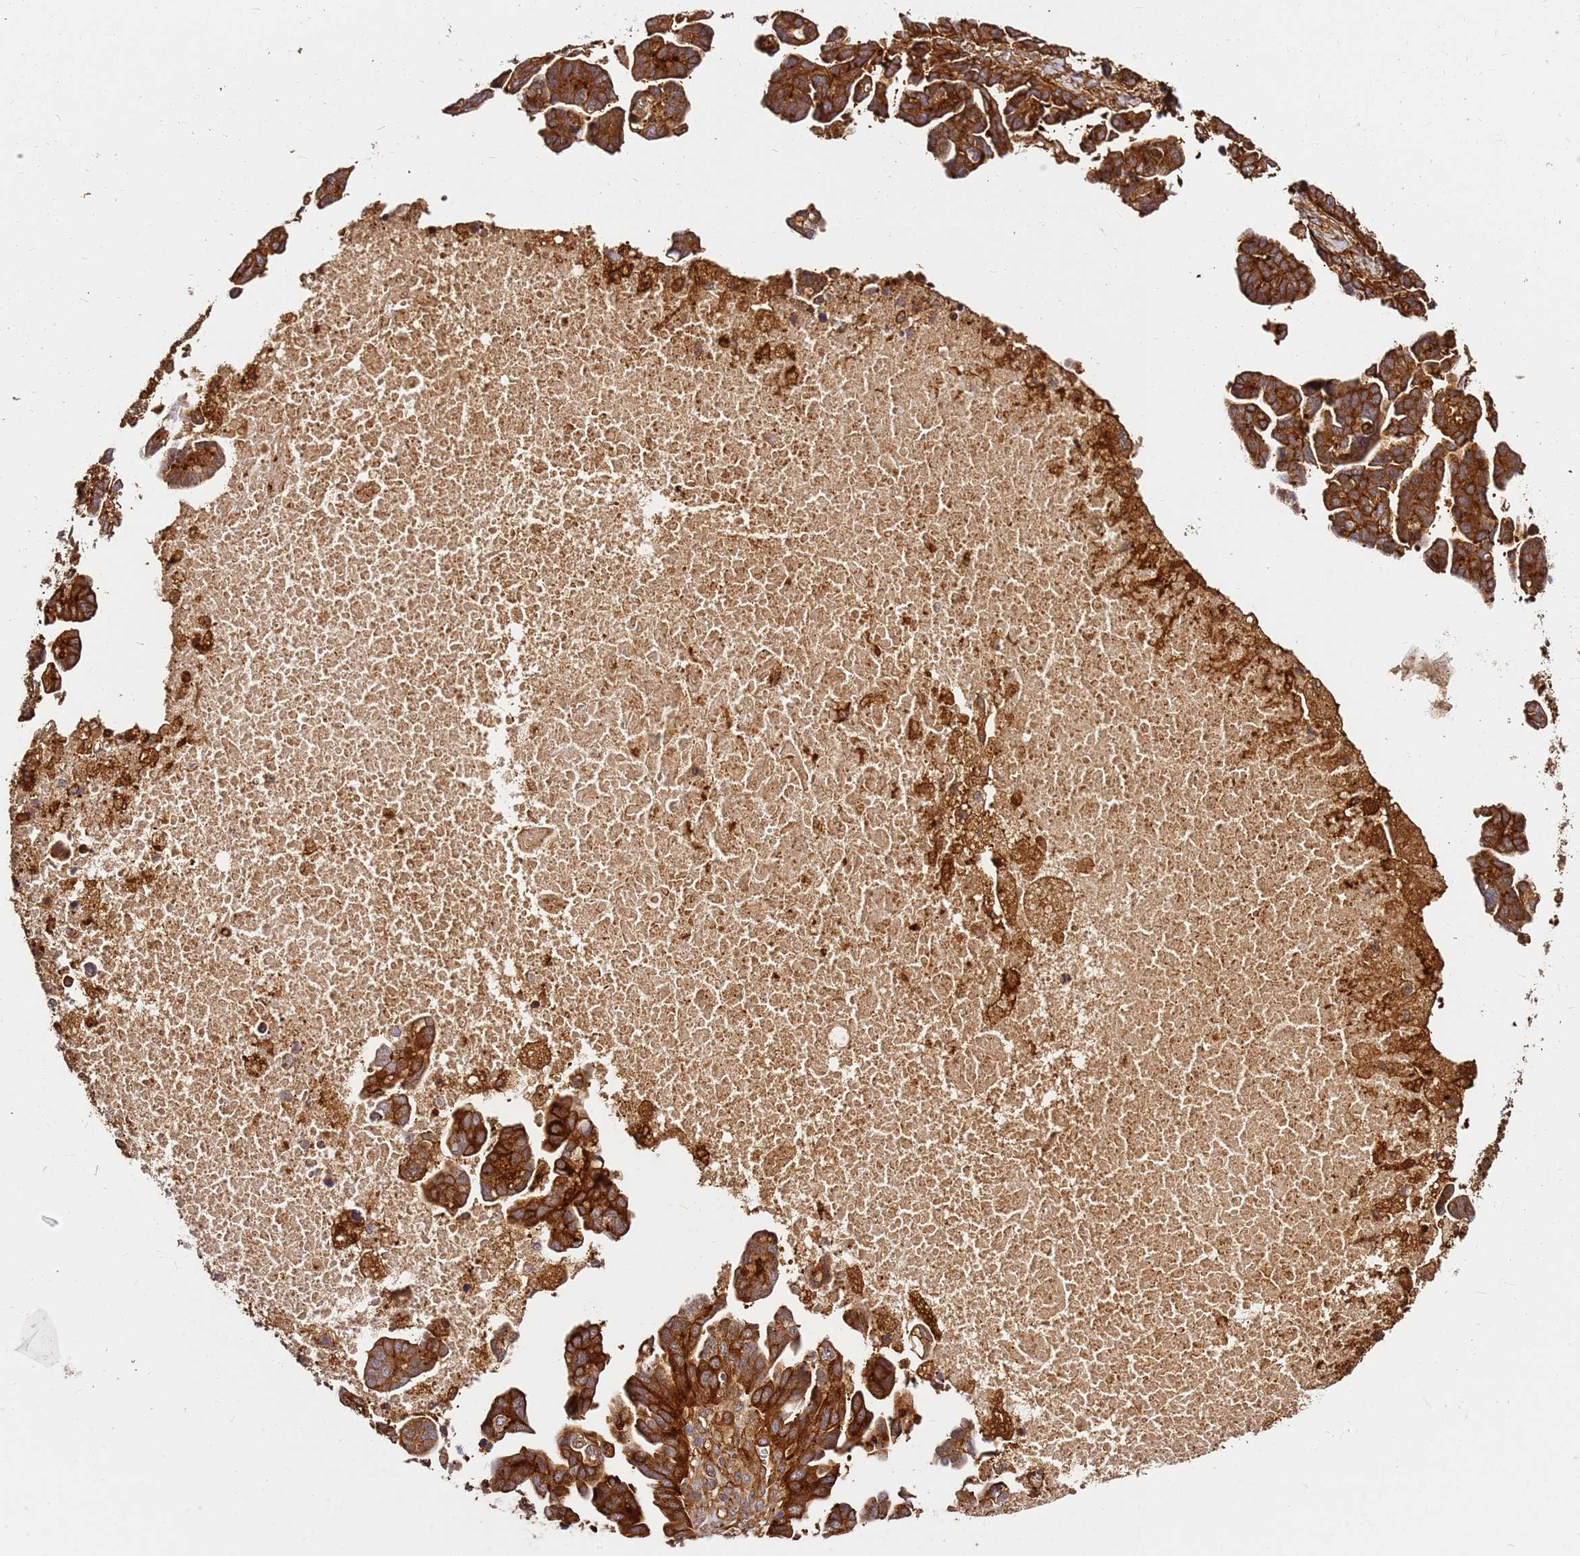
{"staining": {"intensity": "strong", "quantity": ">75%", "location": "cytoplasmic/membranous"}, "tissue": "ovarian cancer", "cell_type": "Tumor cells", "image_type": "cancer", "snomed": [{"axis": "morphology", "description": "Cystadenocarcinoma, serous, NOS"}, {"axis": "topography", "description": "Ovary"}], "caption": "Immunohistochemical staining of human ovarian cancer (serous cystadenocarcinoma) shows high levels of strong cytoplasmic/membranous positivity in about >75% of tumor cells.", "gene": "DVL3", "patient": {"sex": "female", "age": 54}}